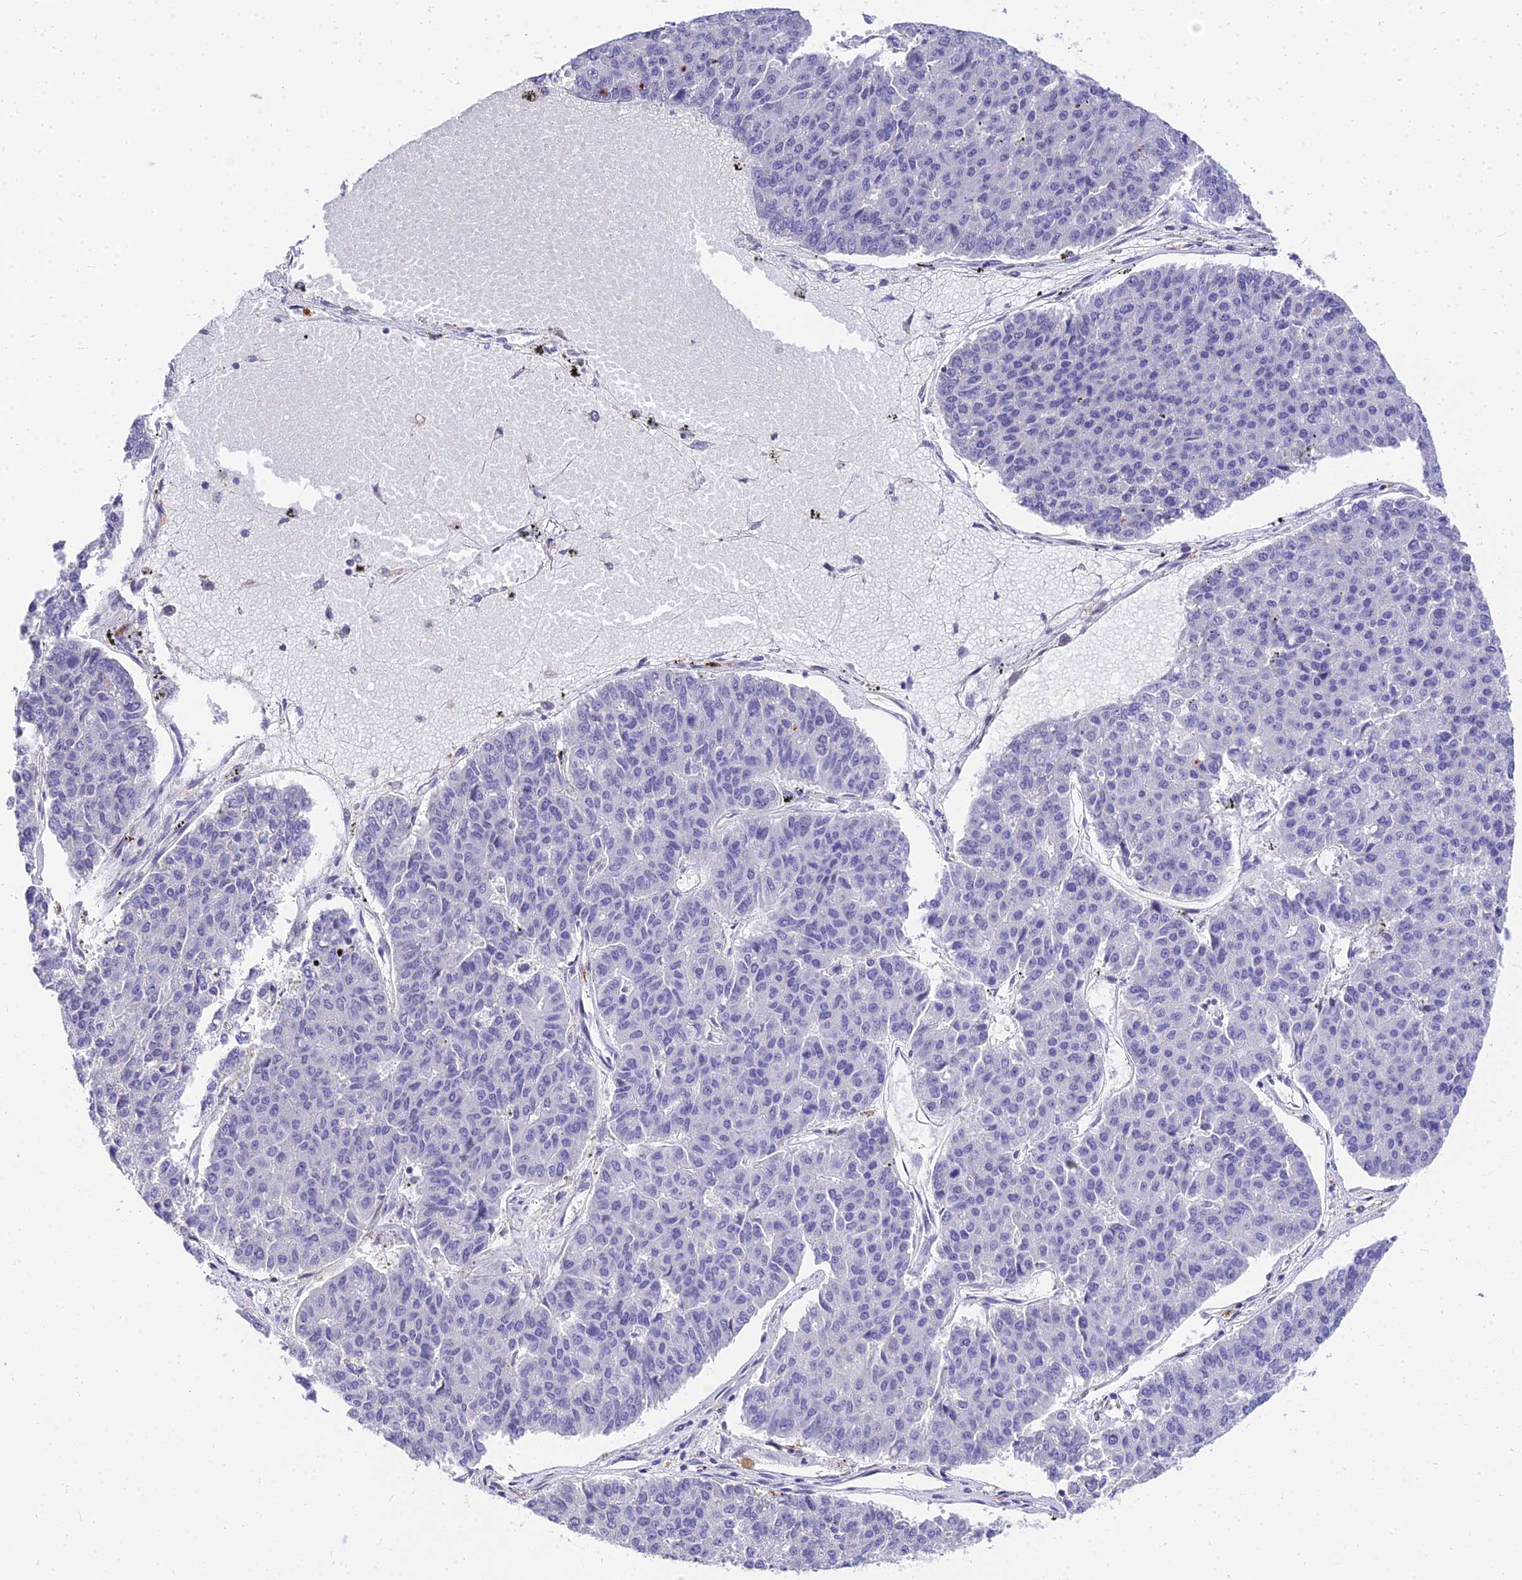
{"staining": {"intensity": "negative", "quantity": "none", "location": "none"}, "tissue": "pancreatic cancer", "cell_type": "Tumor cells", "image_type": "cancer", "snomed": [{"axis": "morphology", "description": "Adenocarcinoma, NOS"}, {"axis": "topography", "description": "Pancreas"}], "caption": "This is an IHC histopathology image of pancreatic adenocarcinoma. There is no staining in tumor cells.", "gene": "VWC2L", "patient": {"sex": "male", "age": 50}}